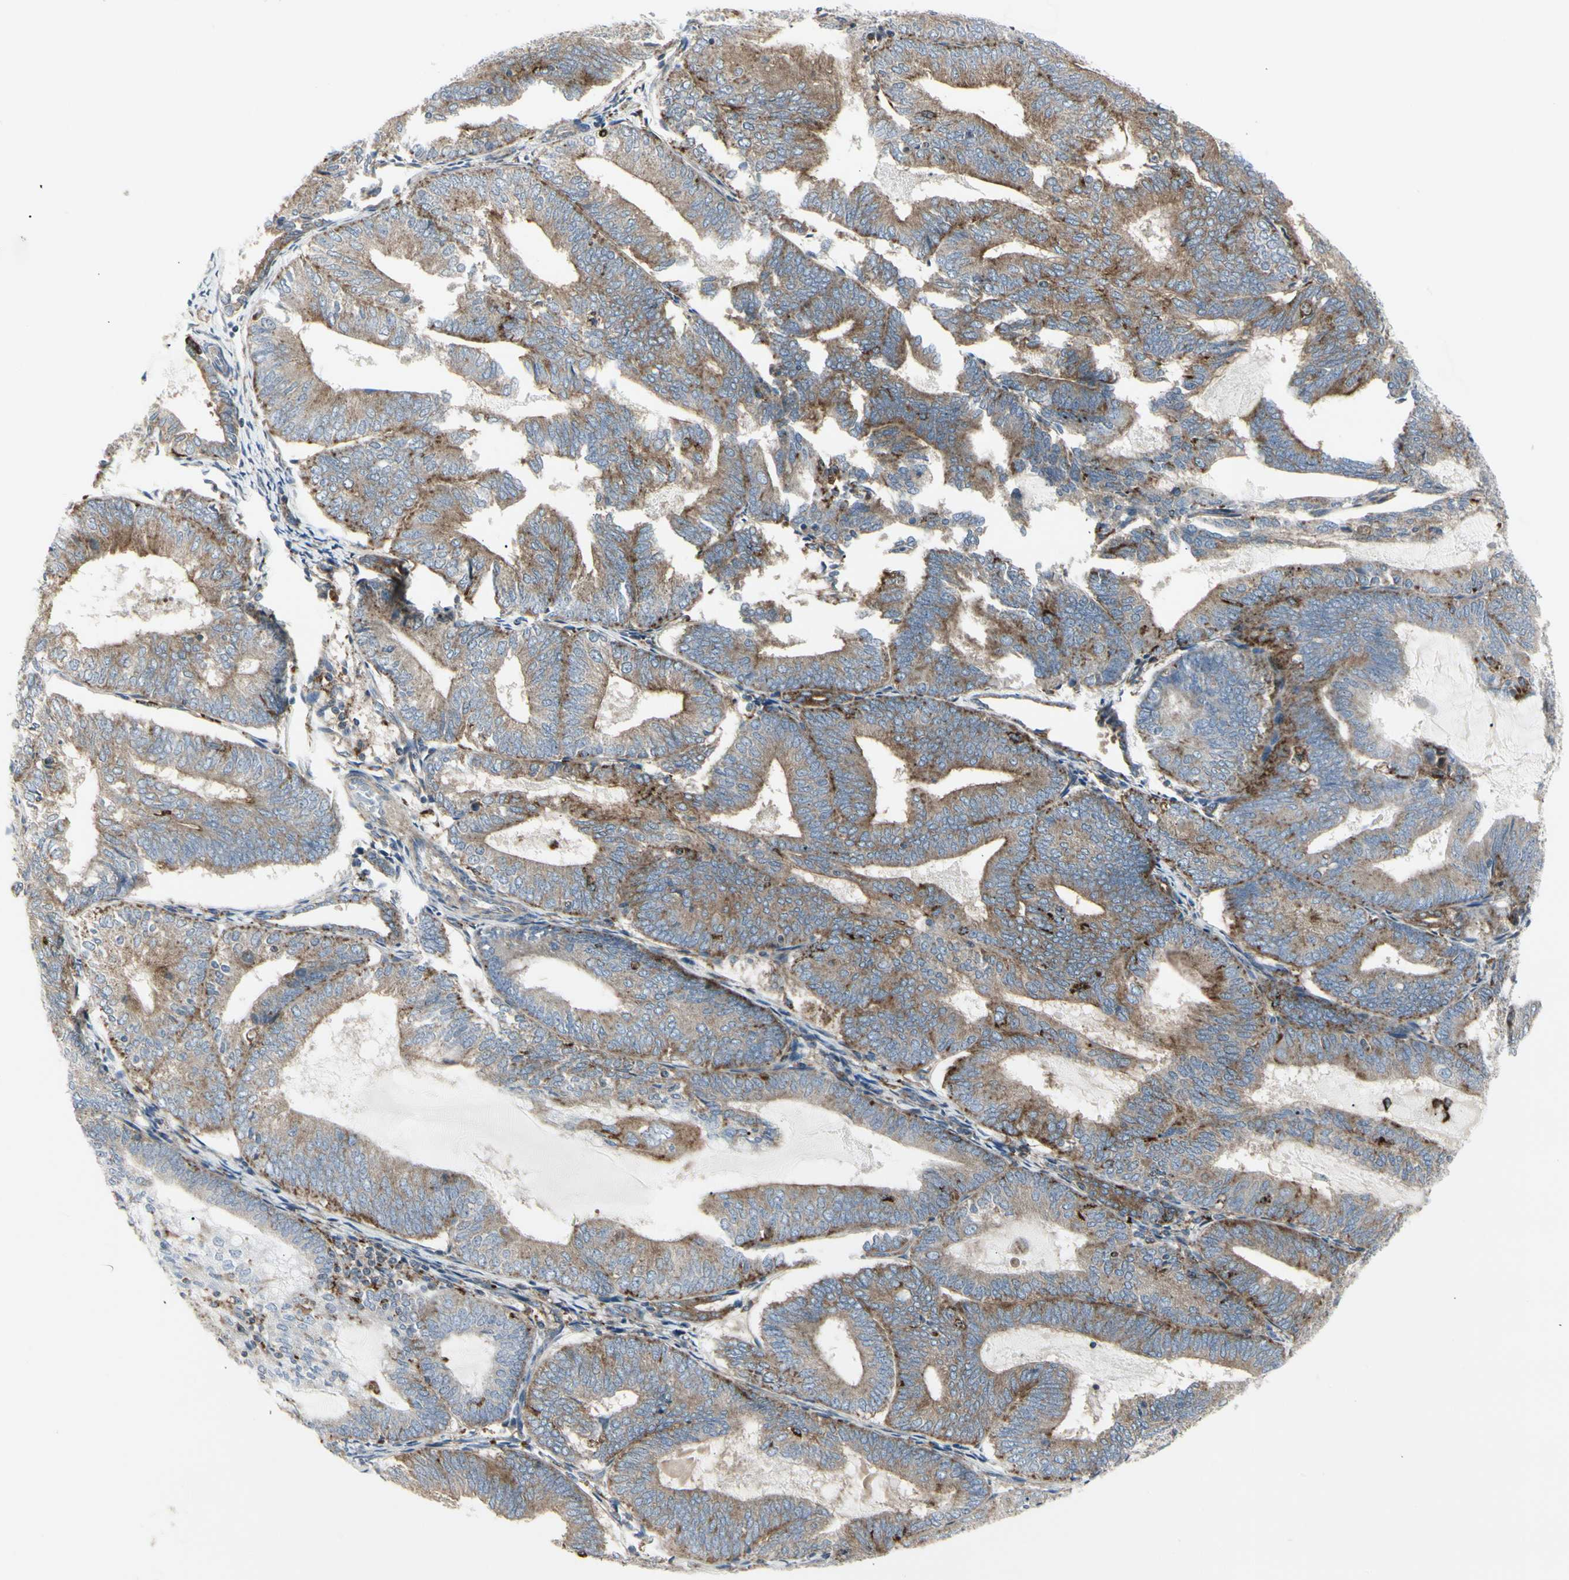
{"staining": {"intensity": "moderate", "quantity": ">75%", "location": "cytoplasmic/membranous"}, "tissue": "endometrial cancer", "cell_type": "Tumor cells", "image_type": "cancer", "snomed": [{"axis": "morphology", "description": "Adenocarcinoma, NOS"}, {"axis": "topography", "description": "Endometrium"}], "caption": "Immunohistochemistry (IHC) of human adenocarcinoma (endometrial) reveals medium levels of moderate cytoplasmic/membranous positivity in approximately >75% of tumor cells. (DAB (3,3'-diaminobenzidine) IHC with brightfield microscopy, high magnification).", "gene": "ATP6V1B2", "patient": {"sex": "female", "age": 81}}